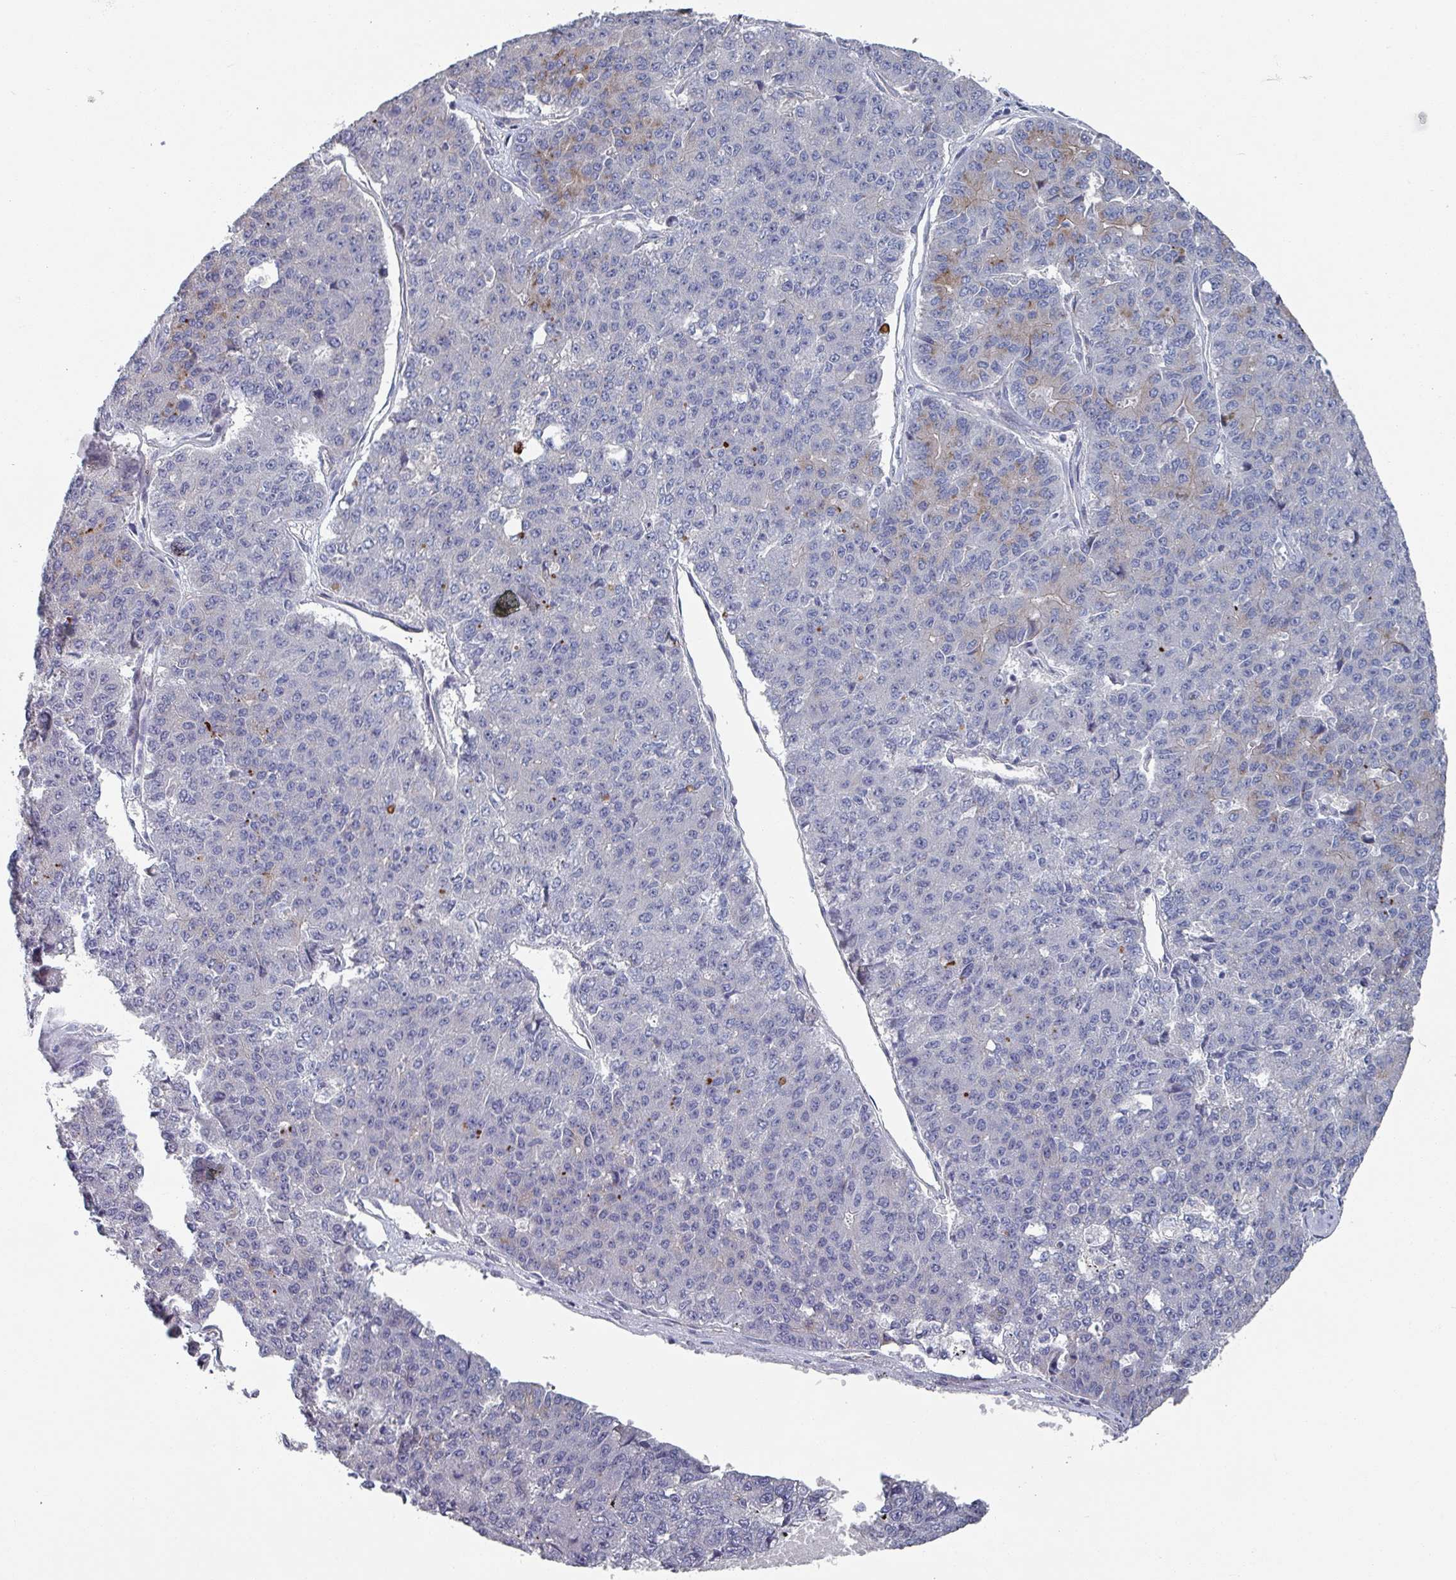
{"staining": {"intensity": "weak", "quantity": "<25%", "location": "cytoplasmic/membranous"}, "tissue": "pancreatic cancer", "cell_type": "Tumor cells", "image_type": "cancer", "snomed": [{"axis": "morphology", "description": "Adenocarcinoma, NOS"}, {"axis": "topography", "description": "Pancreas"}], "caption": "High power microscopy histopathology image of an IHC image of pancreatic cancer (adenocarcinoma), revealing no significant positivity in tumor cells.", "gene": "EFL1", "patient": {"sex": "male", "age": 50}}